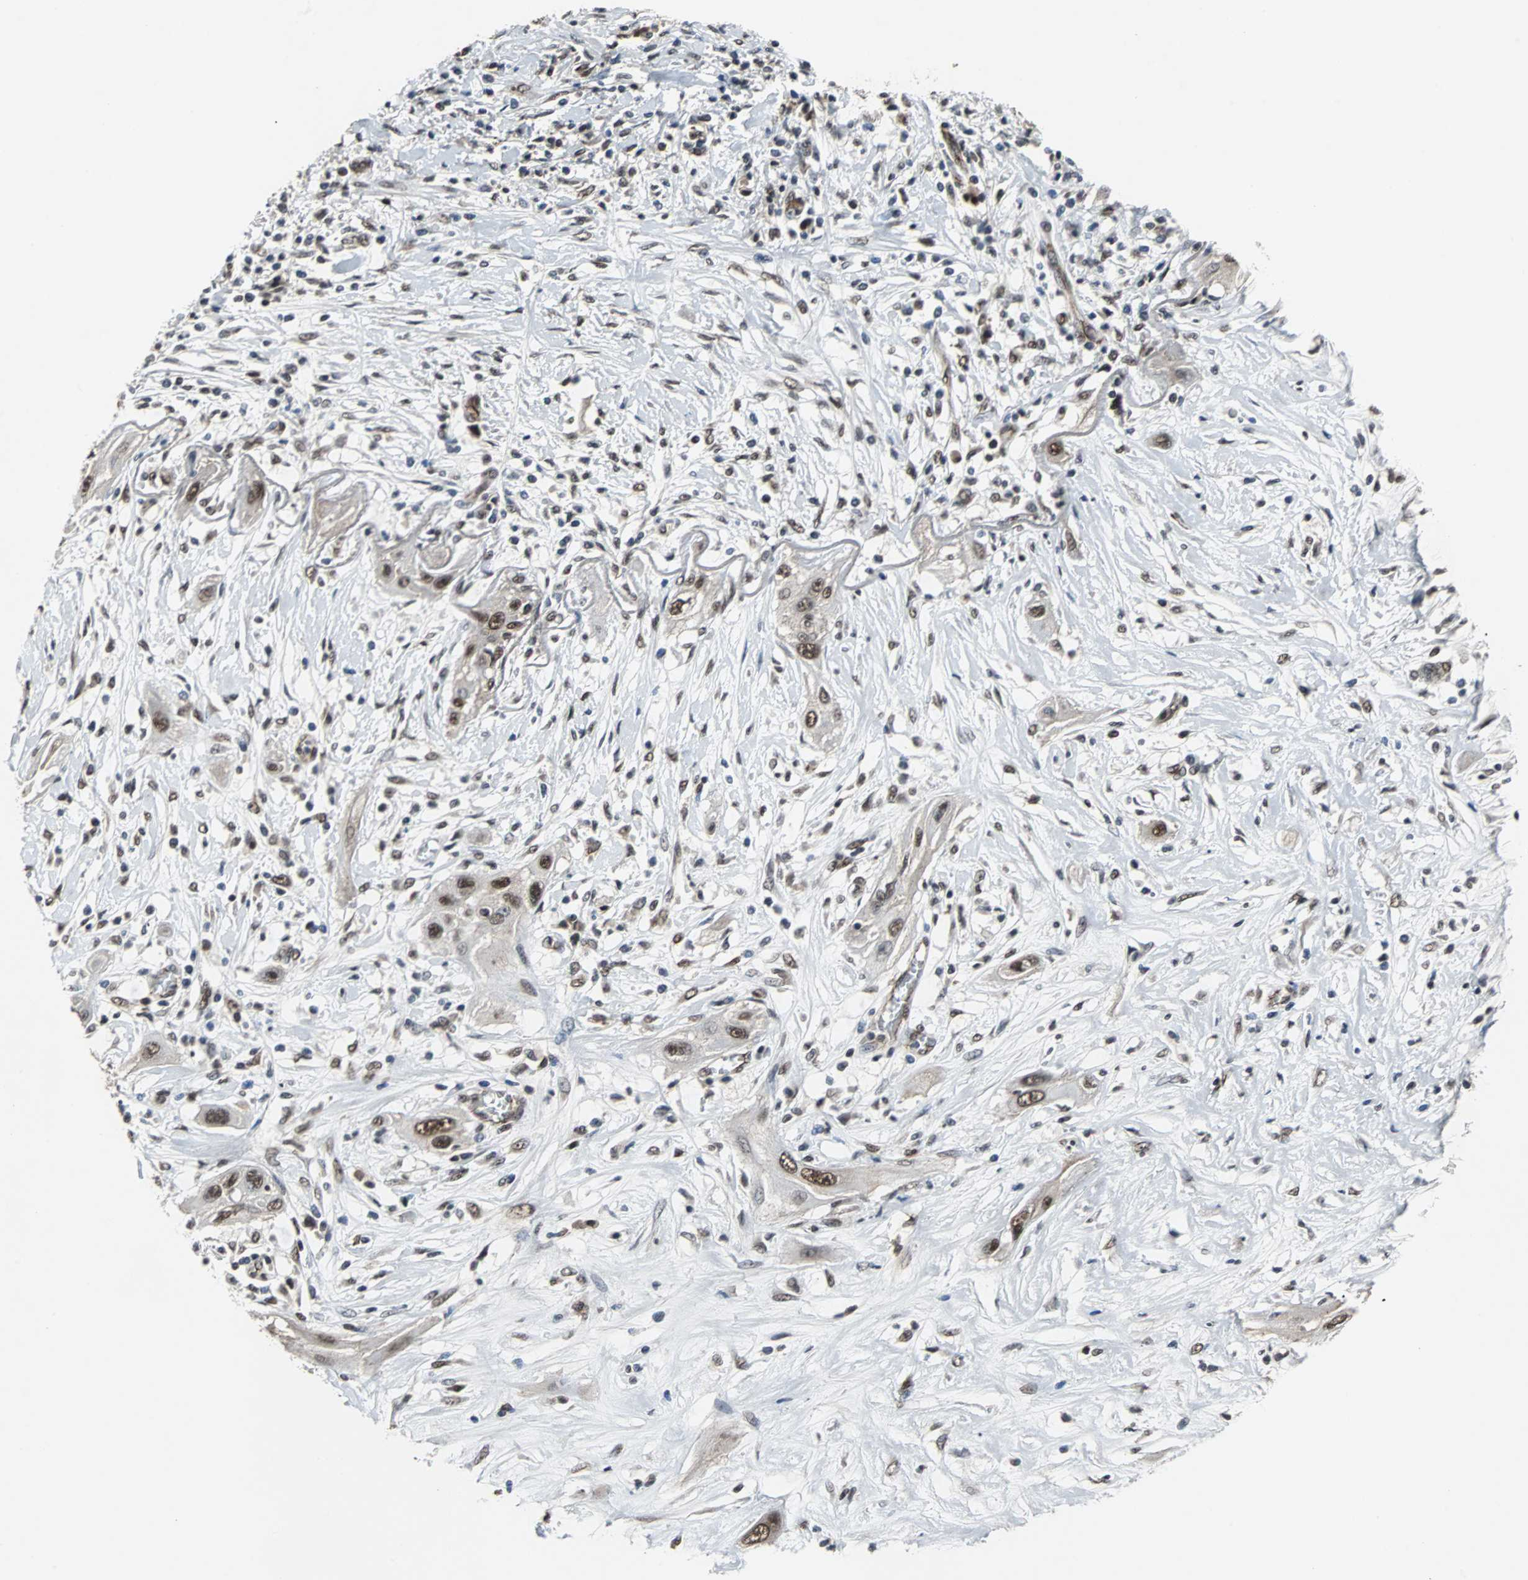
{"staining": {"intensity": "weak", "quantity": ">75%", "location": "cytoplasmic/membranous"}, "tissue": "lung cancer", "cell_type": "Tumor cells", "image_type": "cancer", "snomed": [{"axis": "morphology", "description": "Squamous cell carcinoma, NOS"}, {"axis": "topography", "description": "Lung"}], "caption": "The histopathology image shows immunohistochemical staining of squamous cell carcinoma (lung). There is weak cytoplasmic/membranous staining is seen in approximately >75% of tumor cells.", "gene": "LSR", "patient": {"sex": "female", "age": 47}}